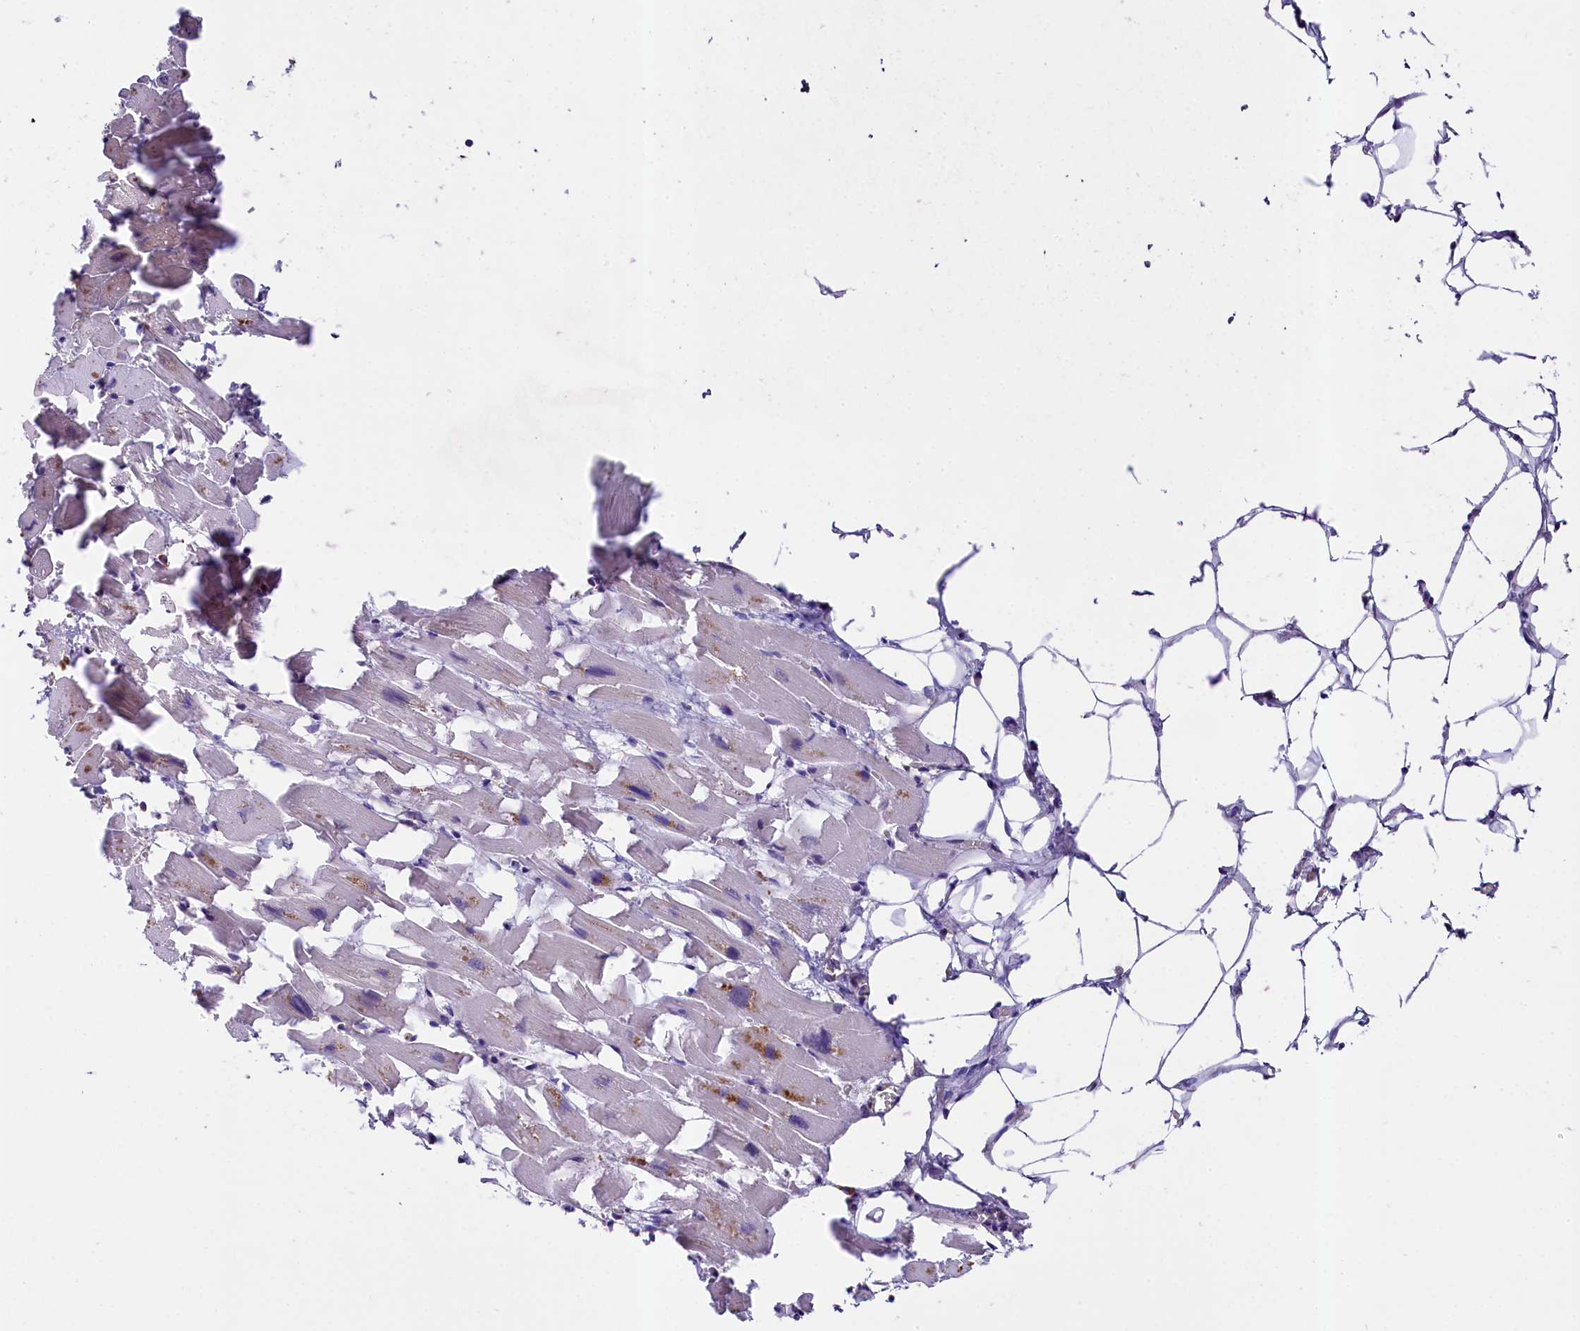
{"staining": {"intensity": "moderate", "quantity": "<25%", "location": "cytoplasmic/membranous,nuclear"}, "tissue": "heart muscle", "cell_type": "Cardiomyocytes", "image_type": "normal", "snomed": [{"axis": "morphology", "description": "Normal tissue, NOS"}, {"axis": "topography", "description": "Heart"}], "caption": "Brown immunohistochemical staining in normal heart muscle demonstrates moderate cytoplasmic/membranous,nuclear positivity in about <25% of cardiomyocytes.", "gene": "SKIDA1", "patient": {"sex": "female", "age": 64}}